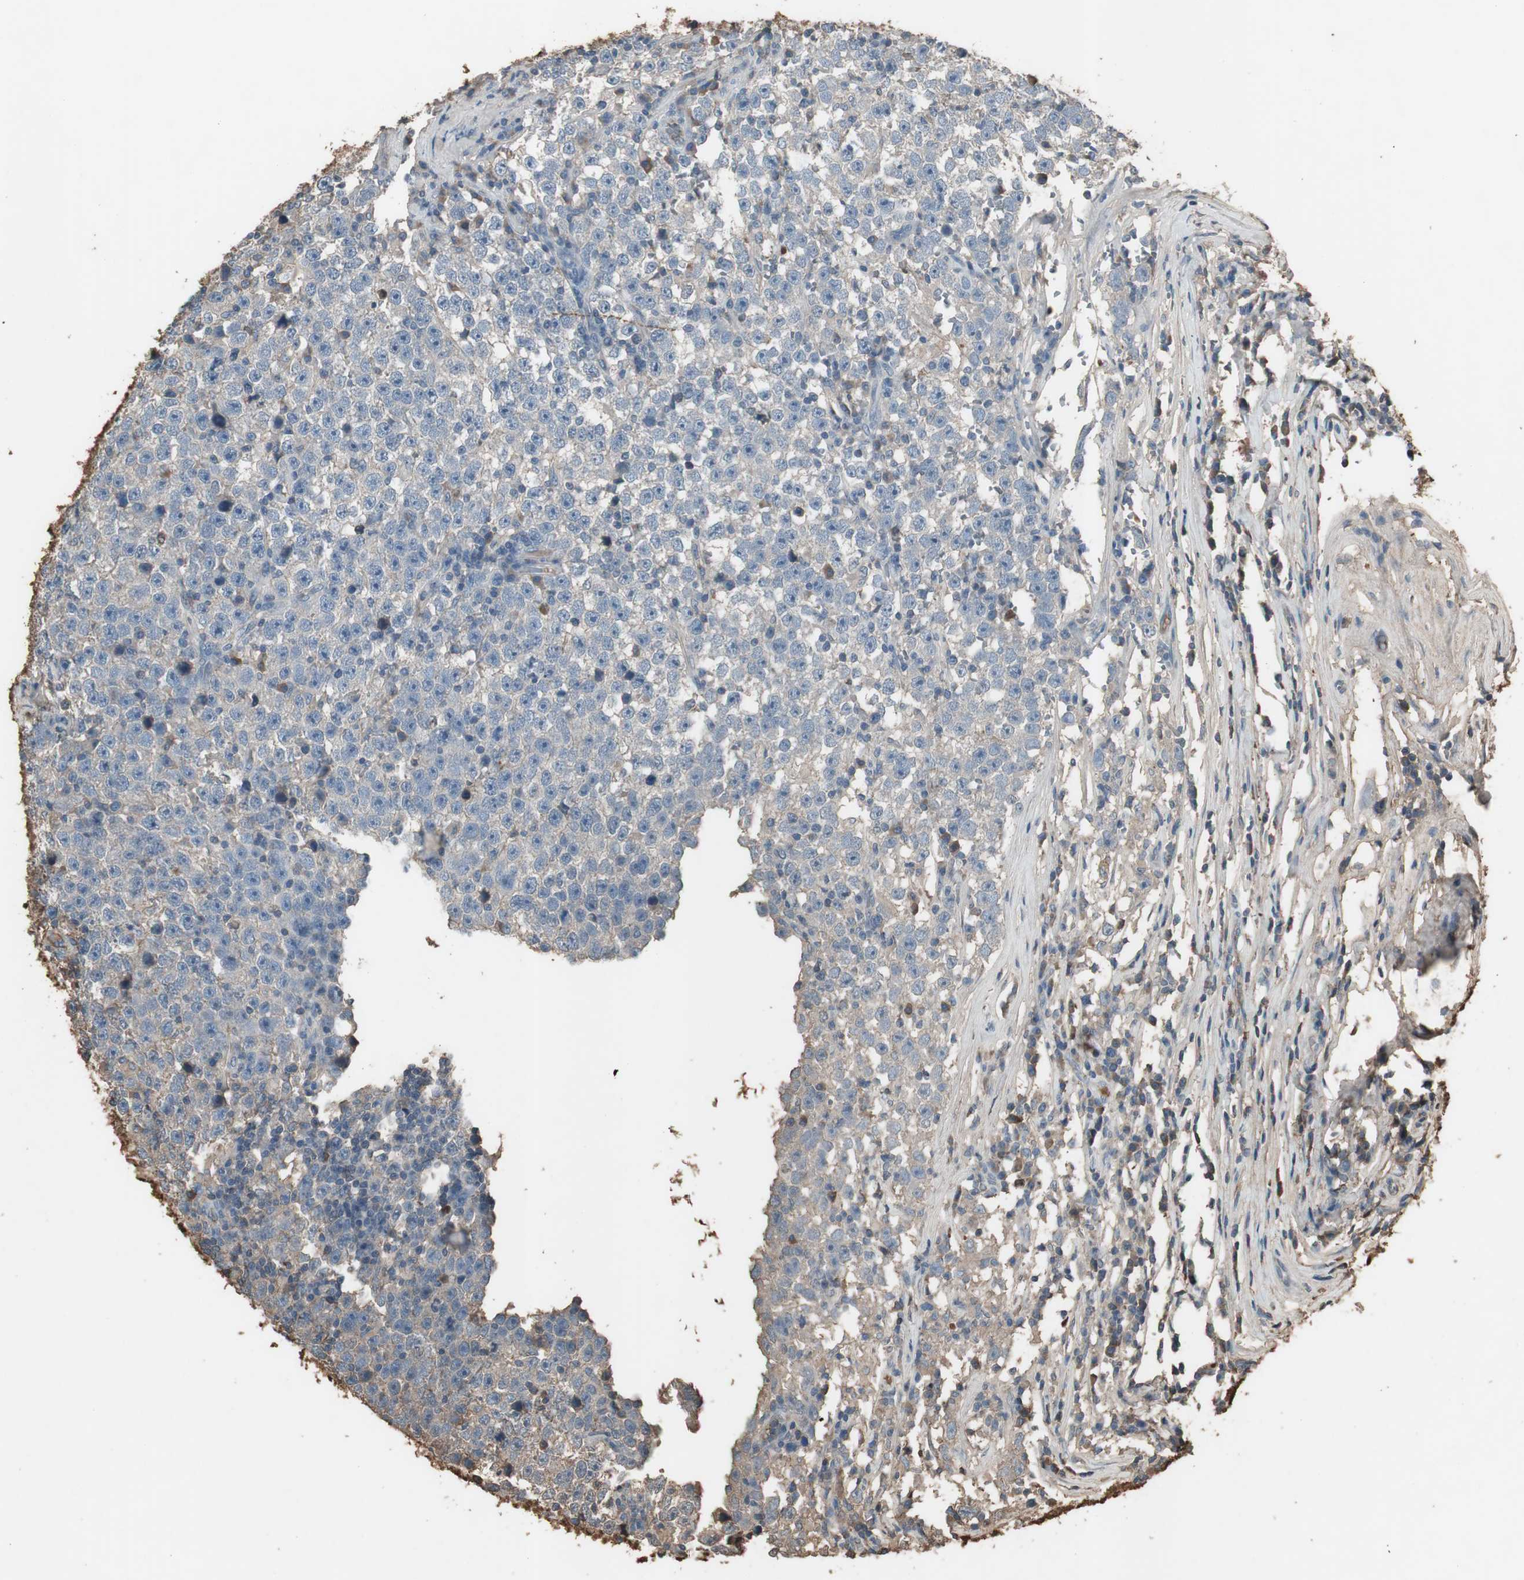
{"staining": {"intensity": "negative", "quantity": "none", "location": "none"}, "tissue": "testis cancer", "cell_type": "Tumor cells", "image_type": "cancer", "snomed": [{"axis": "morphology", "description": "Seminoma, NOS"}, {"axis": "topography", "description": "Testis"}], "caption": "DAB (3,3'-diaminobenzidine) immunohistochemical staining of seminoma (testis) shows no significant expression in tumor cells.", "gene": "MMP14", "patient": {"sex": "male", "age": 43}}